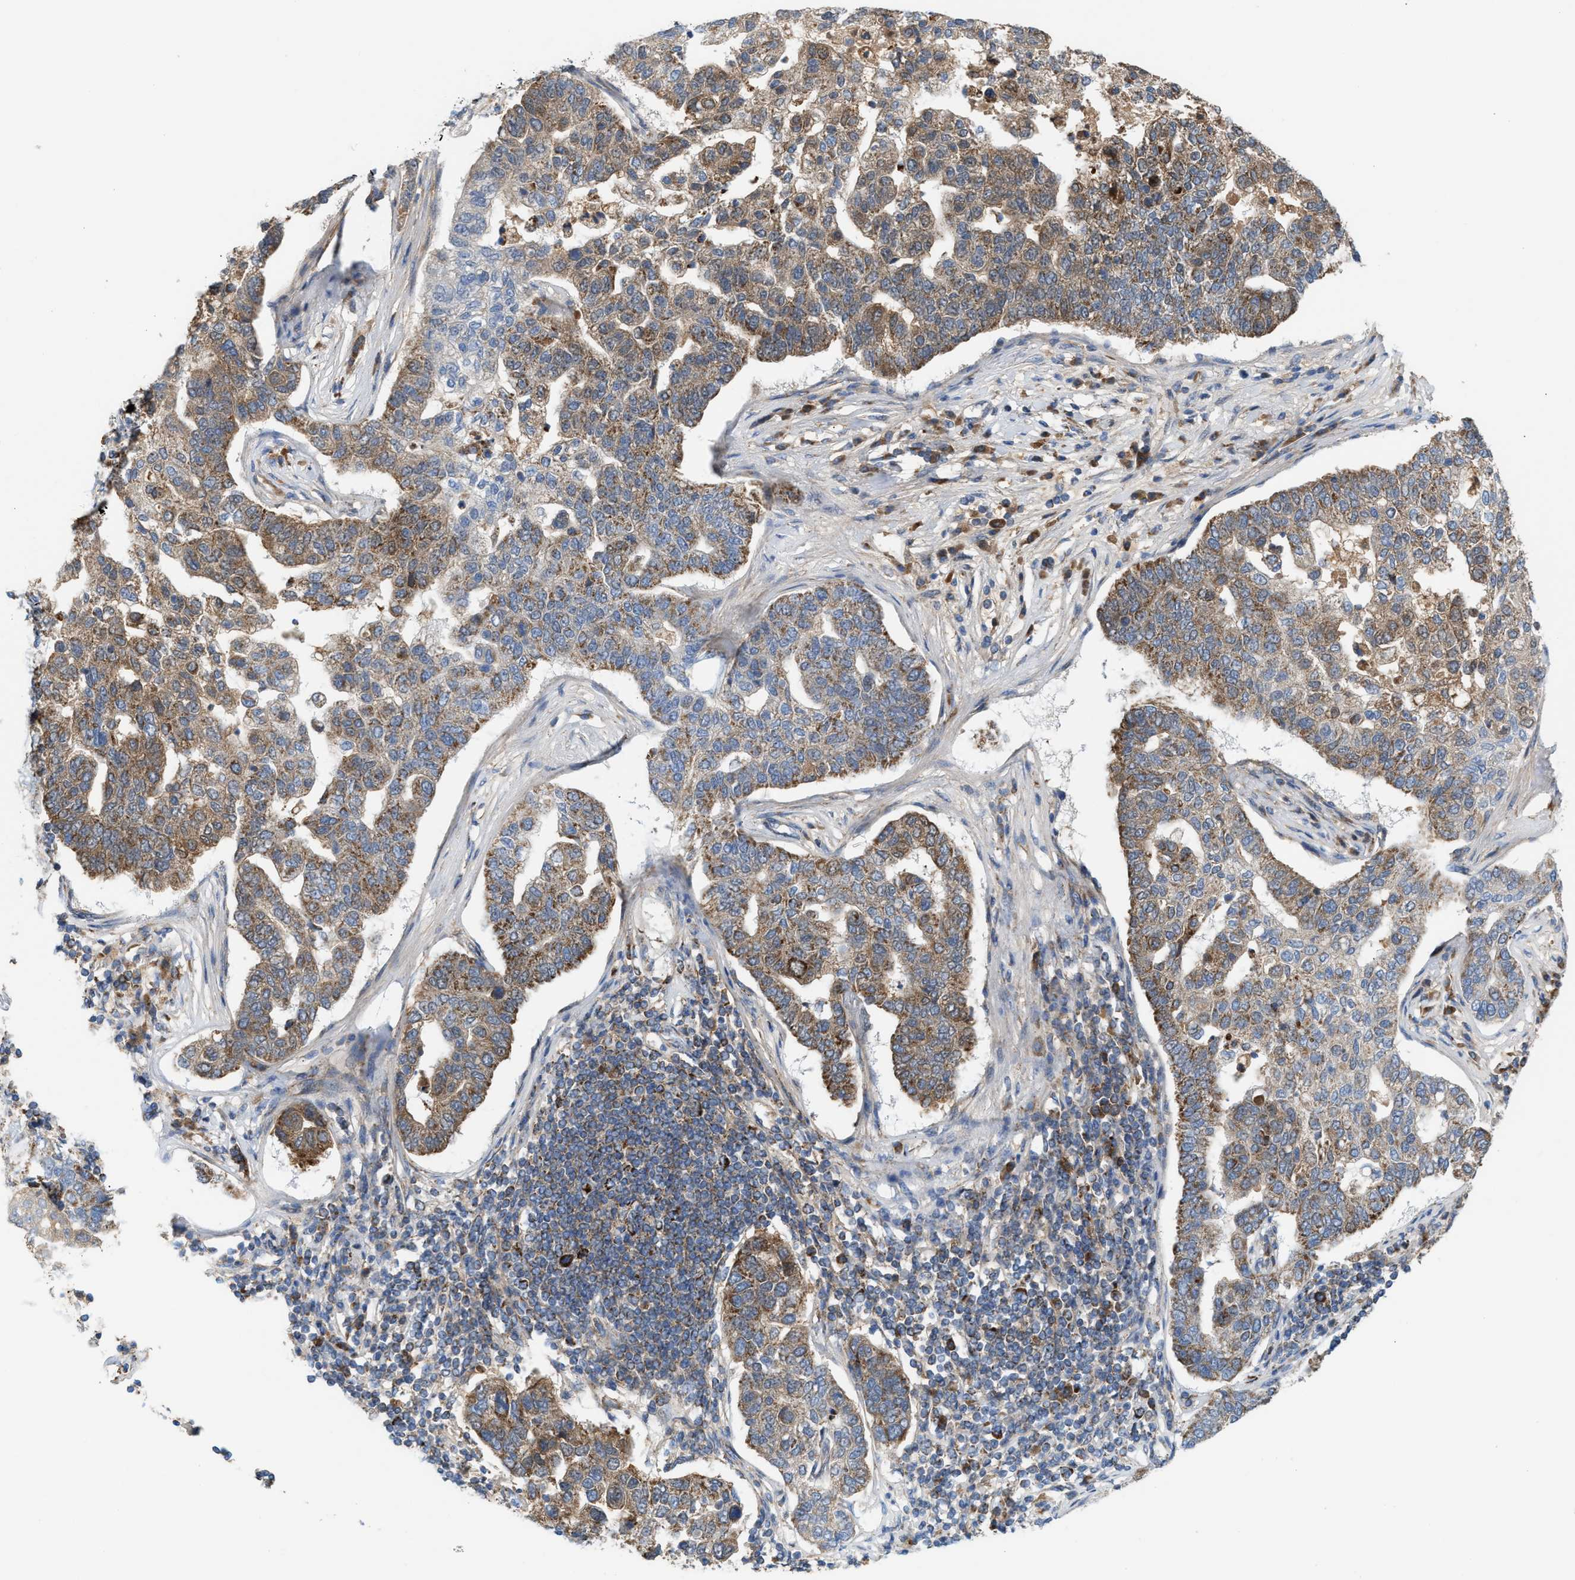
{"staining": {"intensity": "moderate", "quantity": ">75%", "location": "cytoplasmic/membranous"}, "tissue": "pancreatic cancer", "cell_type": "Tumor cells", "image_type": "cancer", "snomed": [{"axis": "morphology", "description": "Adenocarcinoma, NOS"}, {"axis": "topography", "description": "Pancreas"}], "caption": "IHC of adenocarcinoma (pancreatic) demonstrates medium levels of moderate cytoplasmic/membranous staining in approximately >75% of tumor cells.", "gene": "PMPCA", "patient": {"sex": "female", "age": 61}}